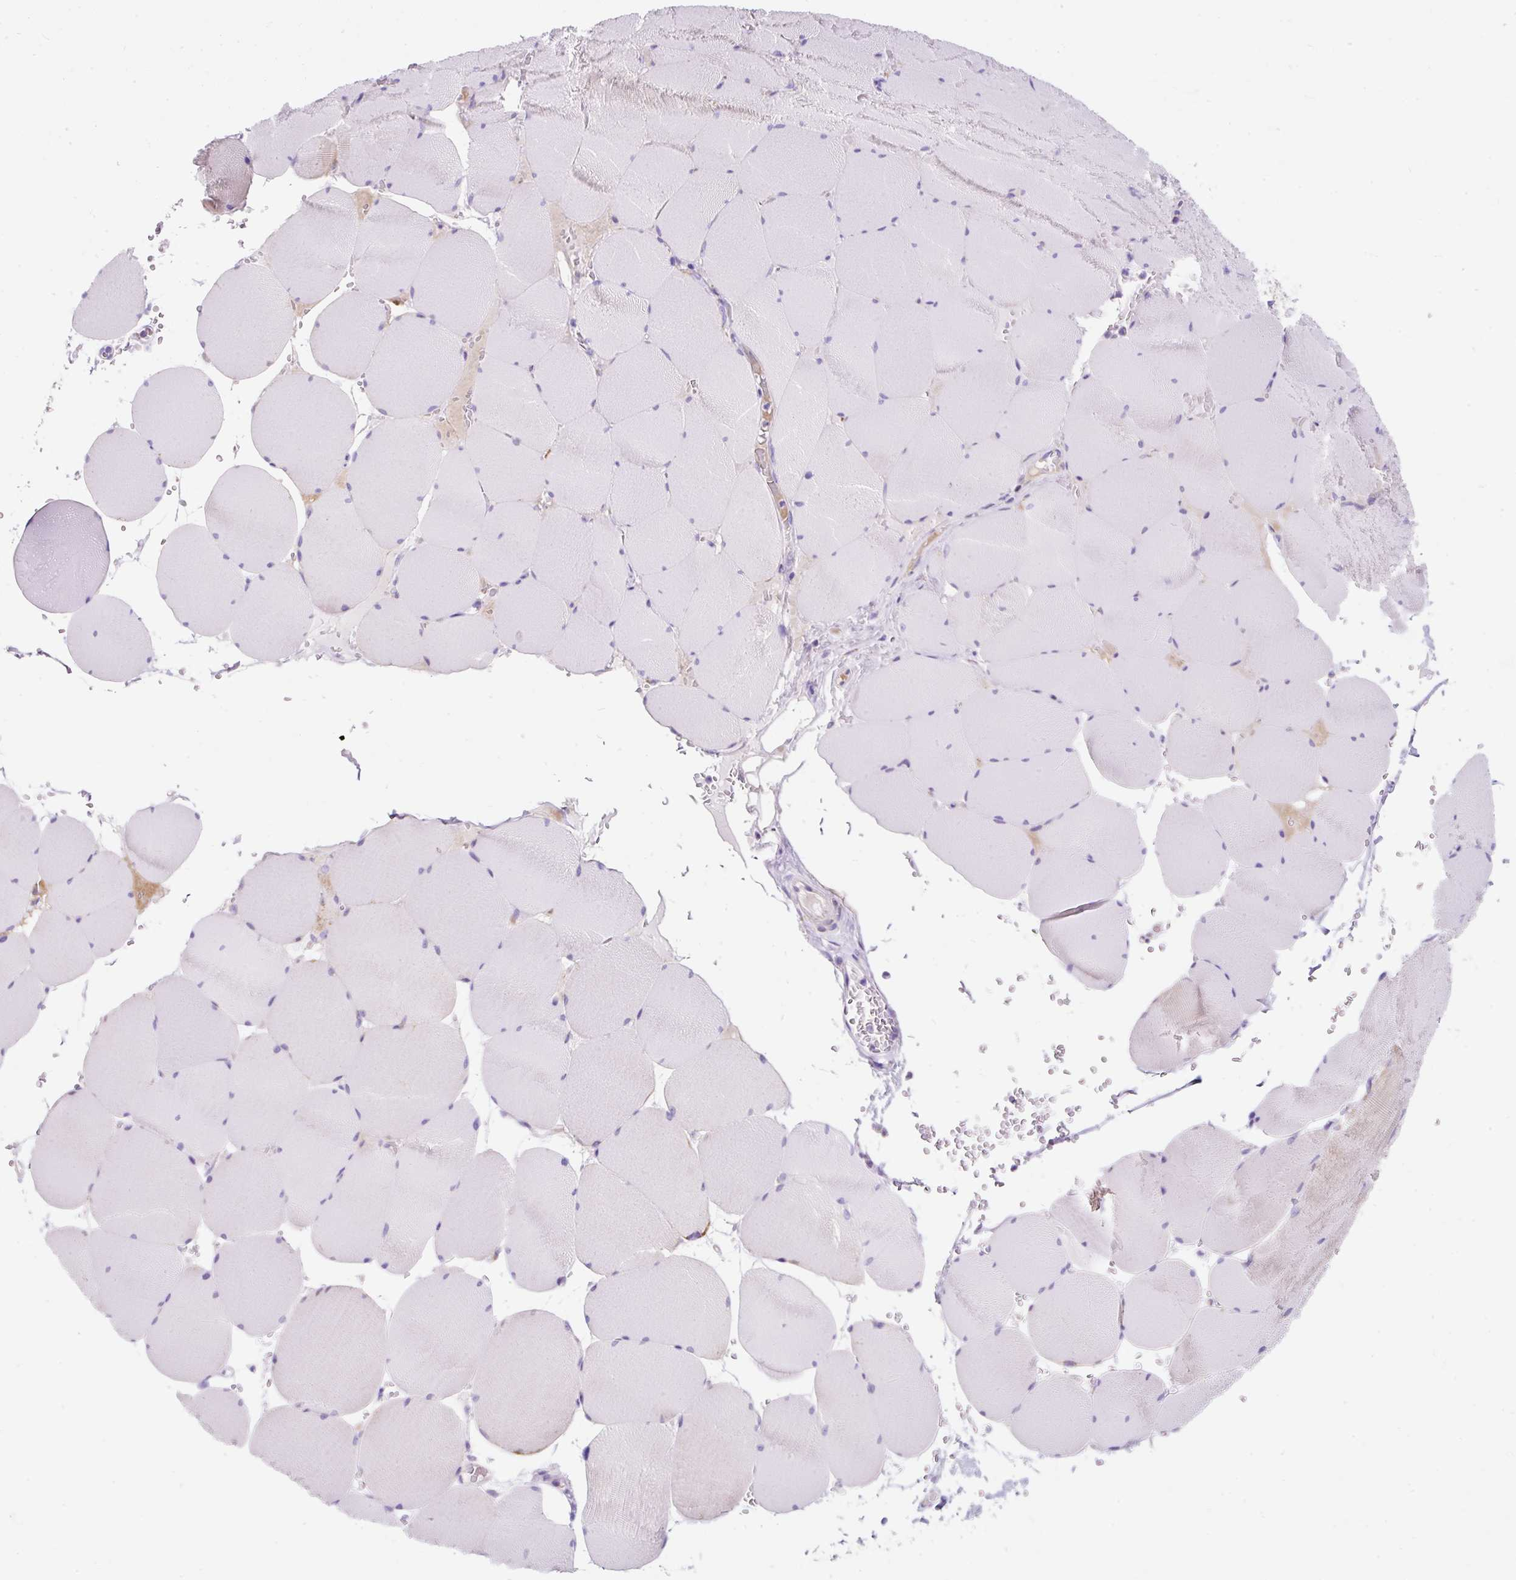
{"staining": {"intensity": "moderate", "quantity": "25%-75%", "location": "cytoplasmic/membranous"}, "tissue": "skeletal muscle", "cell_type": "Myocytes", "image_type": "normal", "snomed": [{"axis": "morphology", "description": "Normal tissue, NOS"}, {"axis": "topography", "description": "Skeletal muscle"}, {"axis": "topography", "description": "Head-Neck"}], "caption": "Approximately 25%-75% of myocytes in normal skeletal muscle show moderate cytoplasmic/membranous protein expression as visualized by brown immunohistochemical staining.", "gene": "PLPP2", "patient": {"sex": "male", "age": 66}}